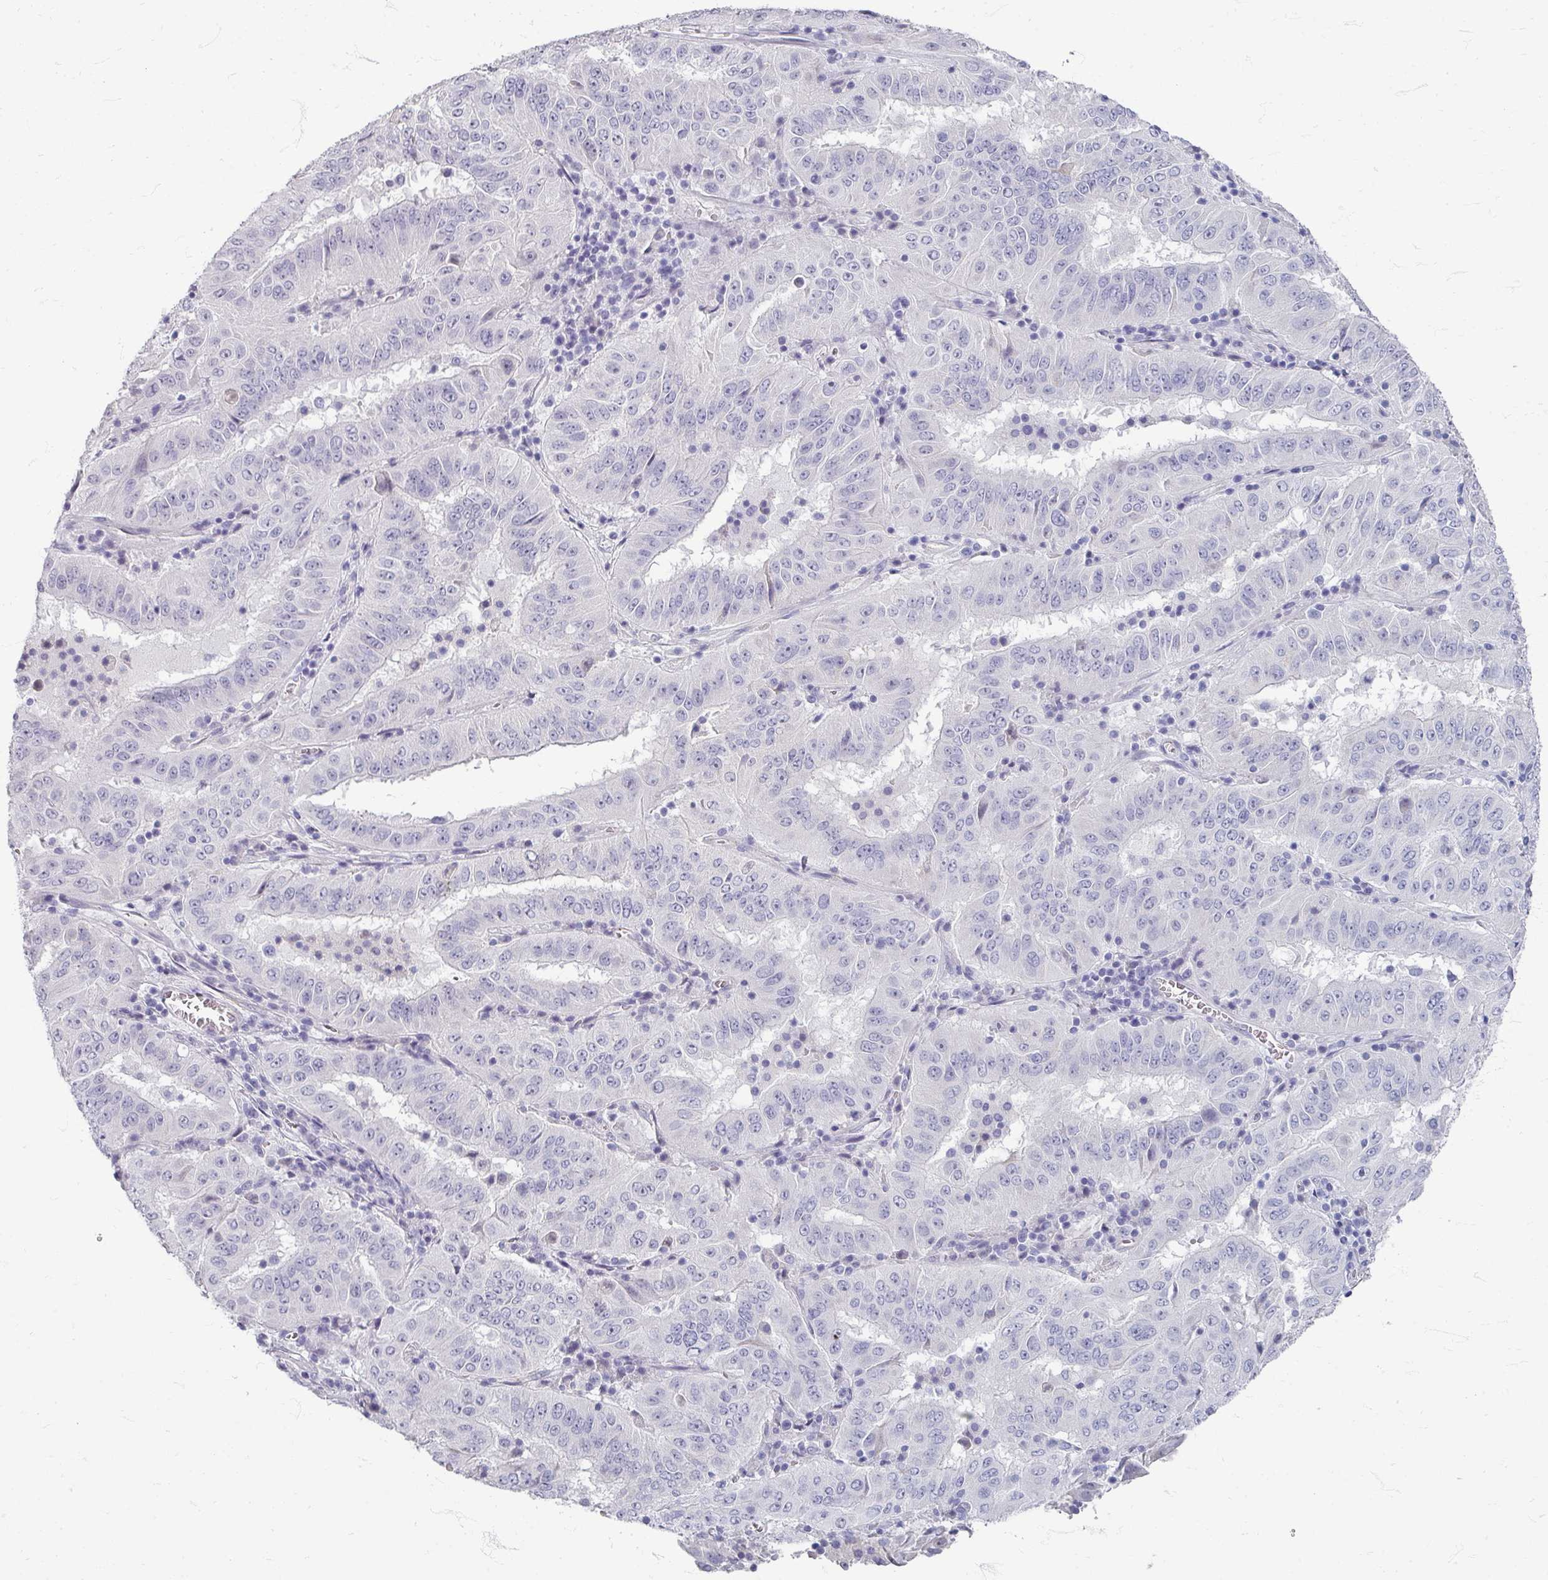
{"staining": {"intensity": "negative", "quantity": "none", "location": "none"}, "tissue": "pancreatic cancer", "cell_type": "Tumor cells", "image_type": "cancer", "snomed": [{"axis": "morphology", "description": "Adenocarcinoma, NOS"}, {"axis": "topography", "description": "Pancreas"}], "caption": "An image of pancreatic adenocarcinoma stained for a protein exhibits no brown staining in tumor cells.", "gene": "ZNF878", "patient": {"sex": "male", "age": 63}}